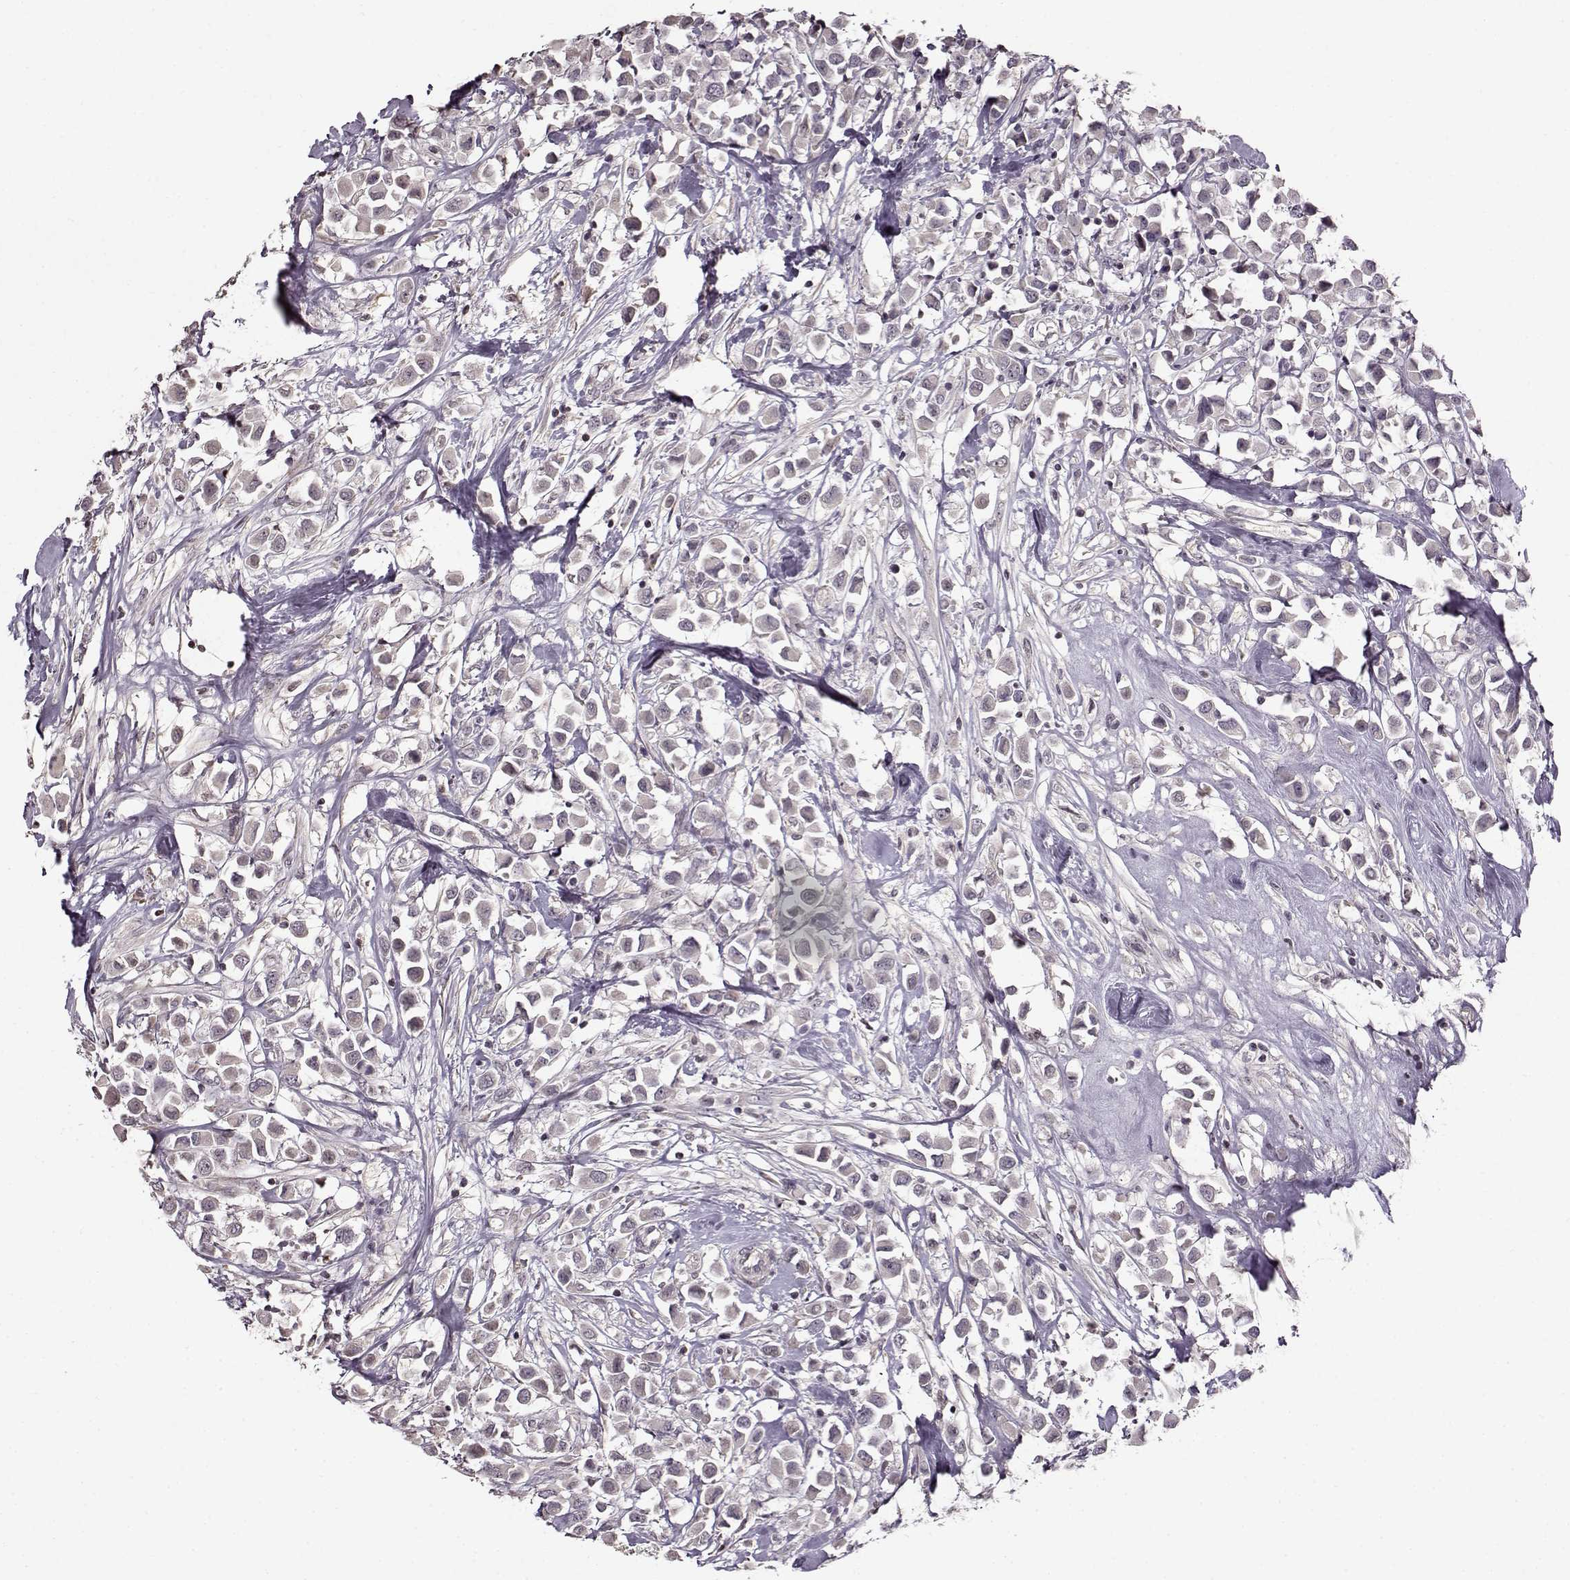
{"staining": {"intensity": "negative", "quantity": "none", "location": "none"}, "tissue": "breast cancer", "cell_type": "Tumor cells", "image_type": "cancer", "snomed": [{"axis": "morphology", "description": "Duct carcinoma"}, {"axis": "topography", "description": "Breast"}], "caption": "Tumor cells show no significant staining in invasive ductal carcinoma (breast). (Immunohistochemistry, brightfield microscopy, high magnification).", "gene": "FSHB", "patient": {"sex": "female", "age": 61}}